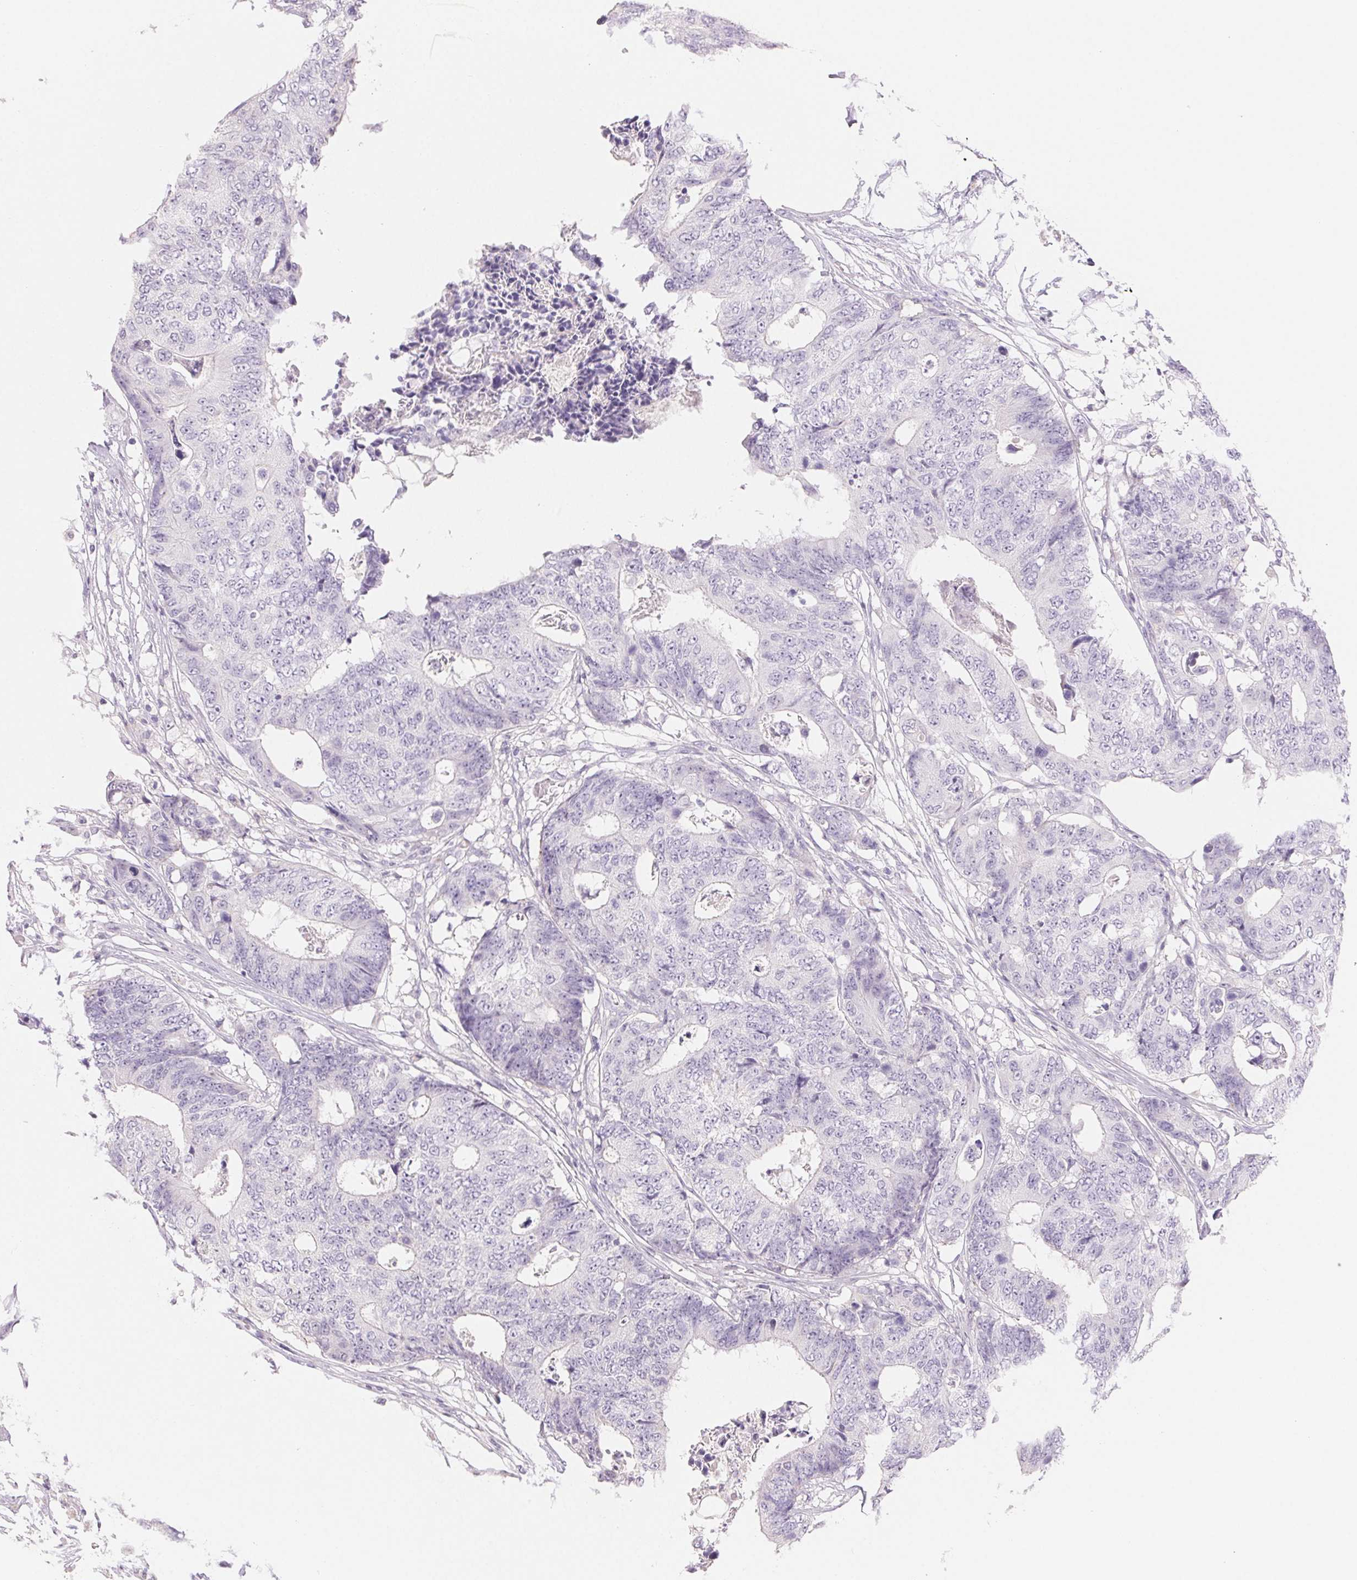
{"staining": {"intensity": "negative", "quantity": "none", "location": "none"}, "tissue": "colorectal cancer", "cell_type": "Tumor cells", "image_type": "cancer", "snomed": [{"axis": "morphology", "description": "Adenocarcinoma, NOS"}, {"axis": "topography", "description": "Colon"}], "caption": "This is an IHC photomicrograph of colorectal cancer. There is no staining in tumor cells.", "gene": "BPIFB2", "patient": {"sex": "female", "age": 48}}